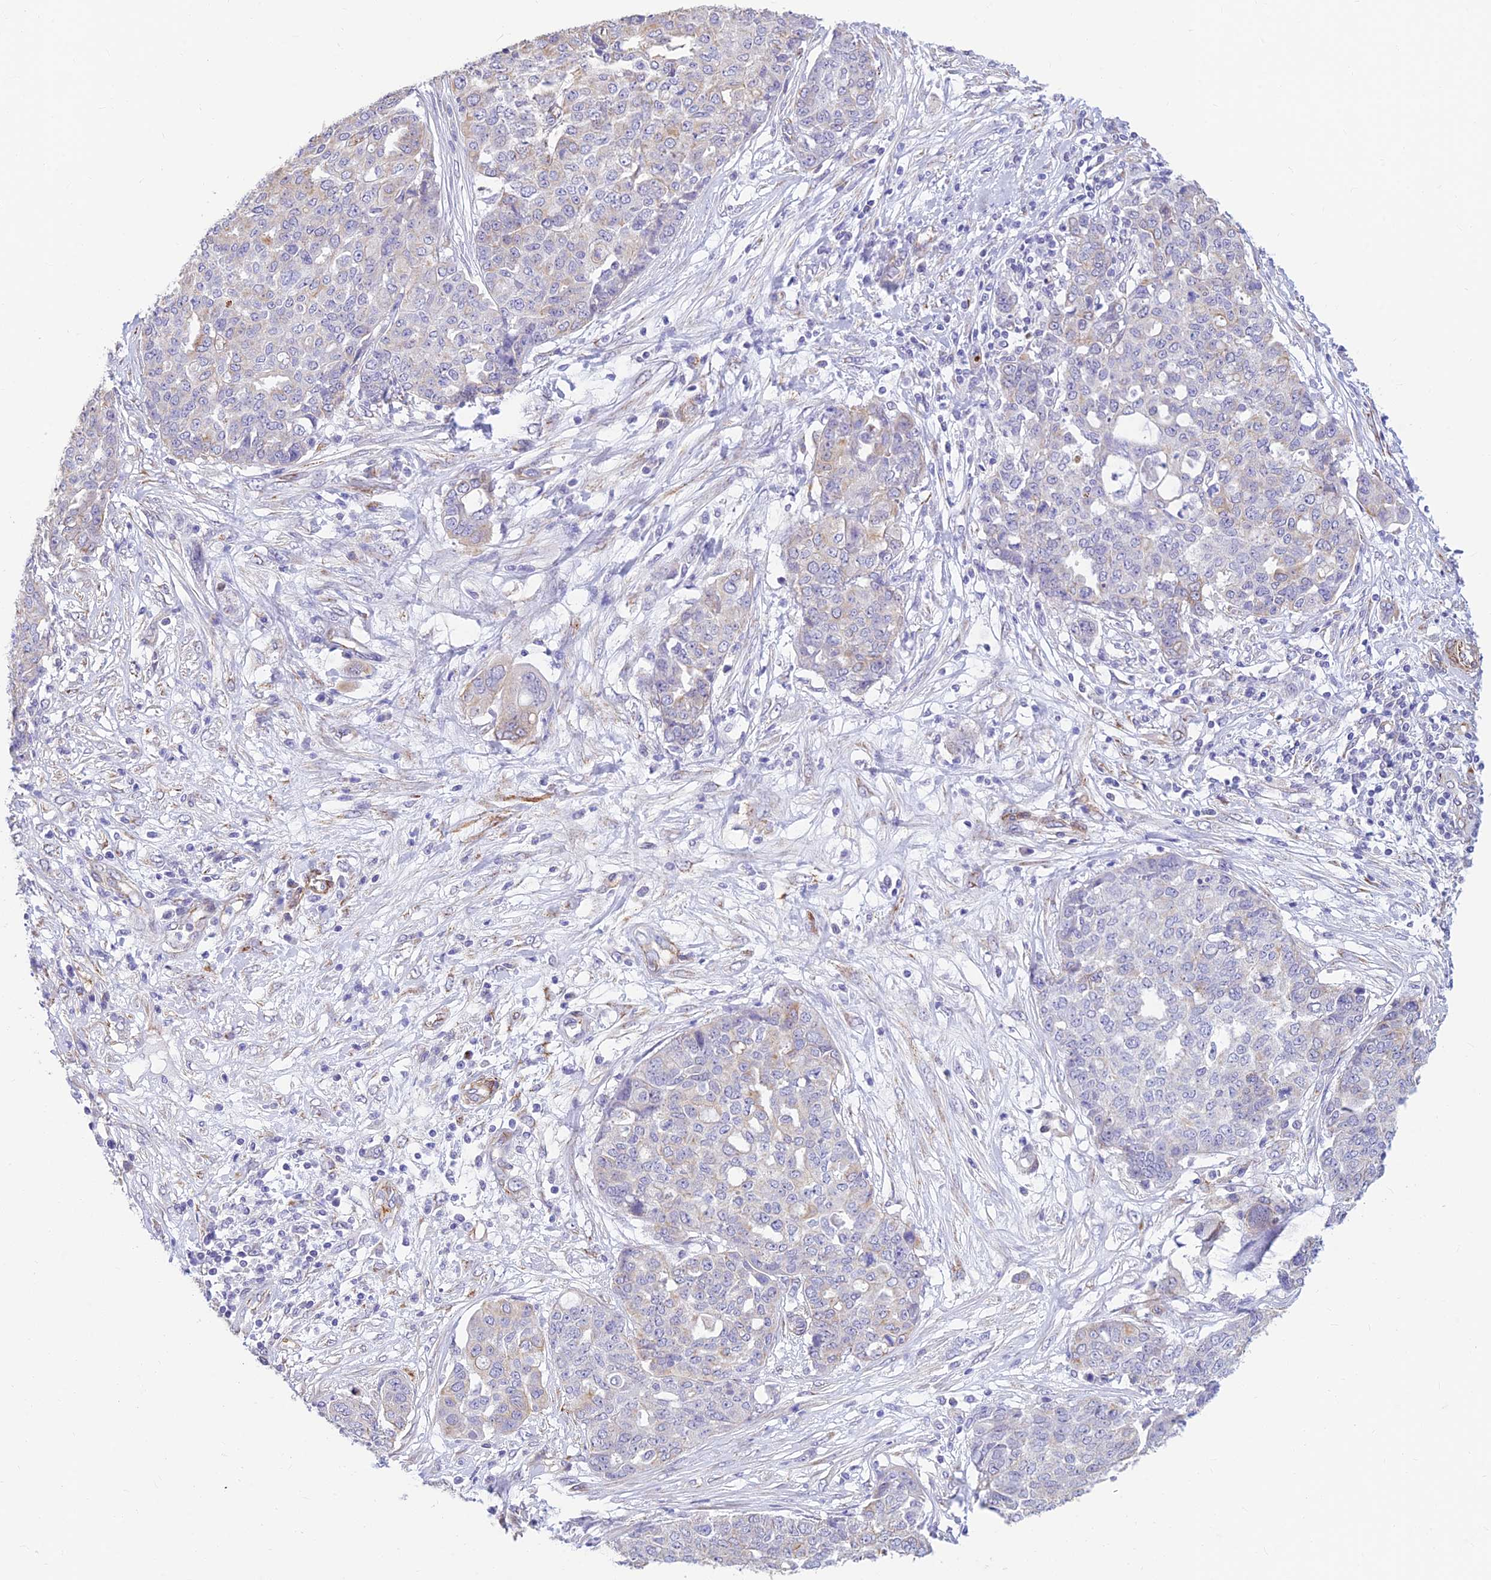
{"staining": {"intensity": "negative", "quantity": "none", "location": "none"}, "tissue": "ovarian cancer", "cell_type": "Tumor cells", "image_type": "cancer", "snomed": [{"axis": "morphology", "description": "Cystadenocarcinoma, serous, NOS"}, {"axis": "topography", "description": "Soft tissue"}, {"axis": "topography", "description": "Ovary"}], "caption": "Serous cystadenocarcinoma (ovarian) was stained to show a protein in brown. There is no significant positivity in tumor cells.", "gene": "ALDH1L2", "patient": {"sex": "female", "age": 57}}